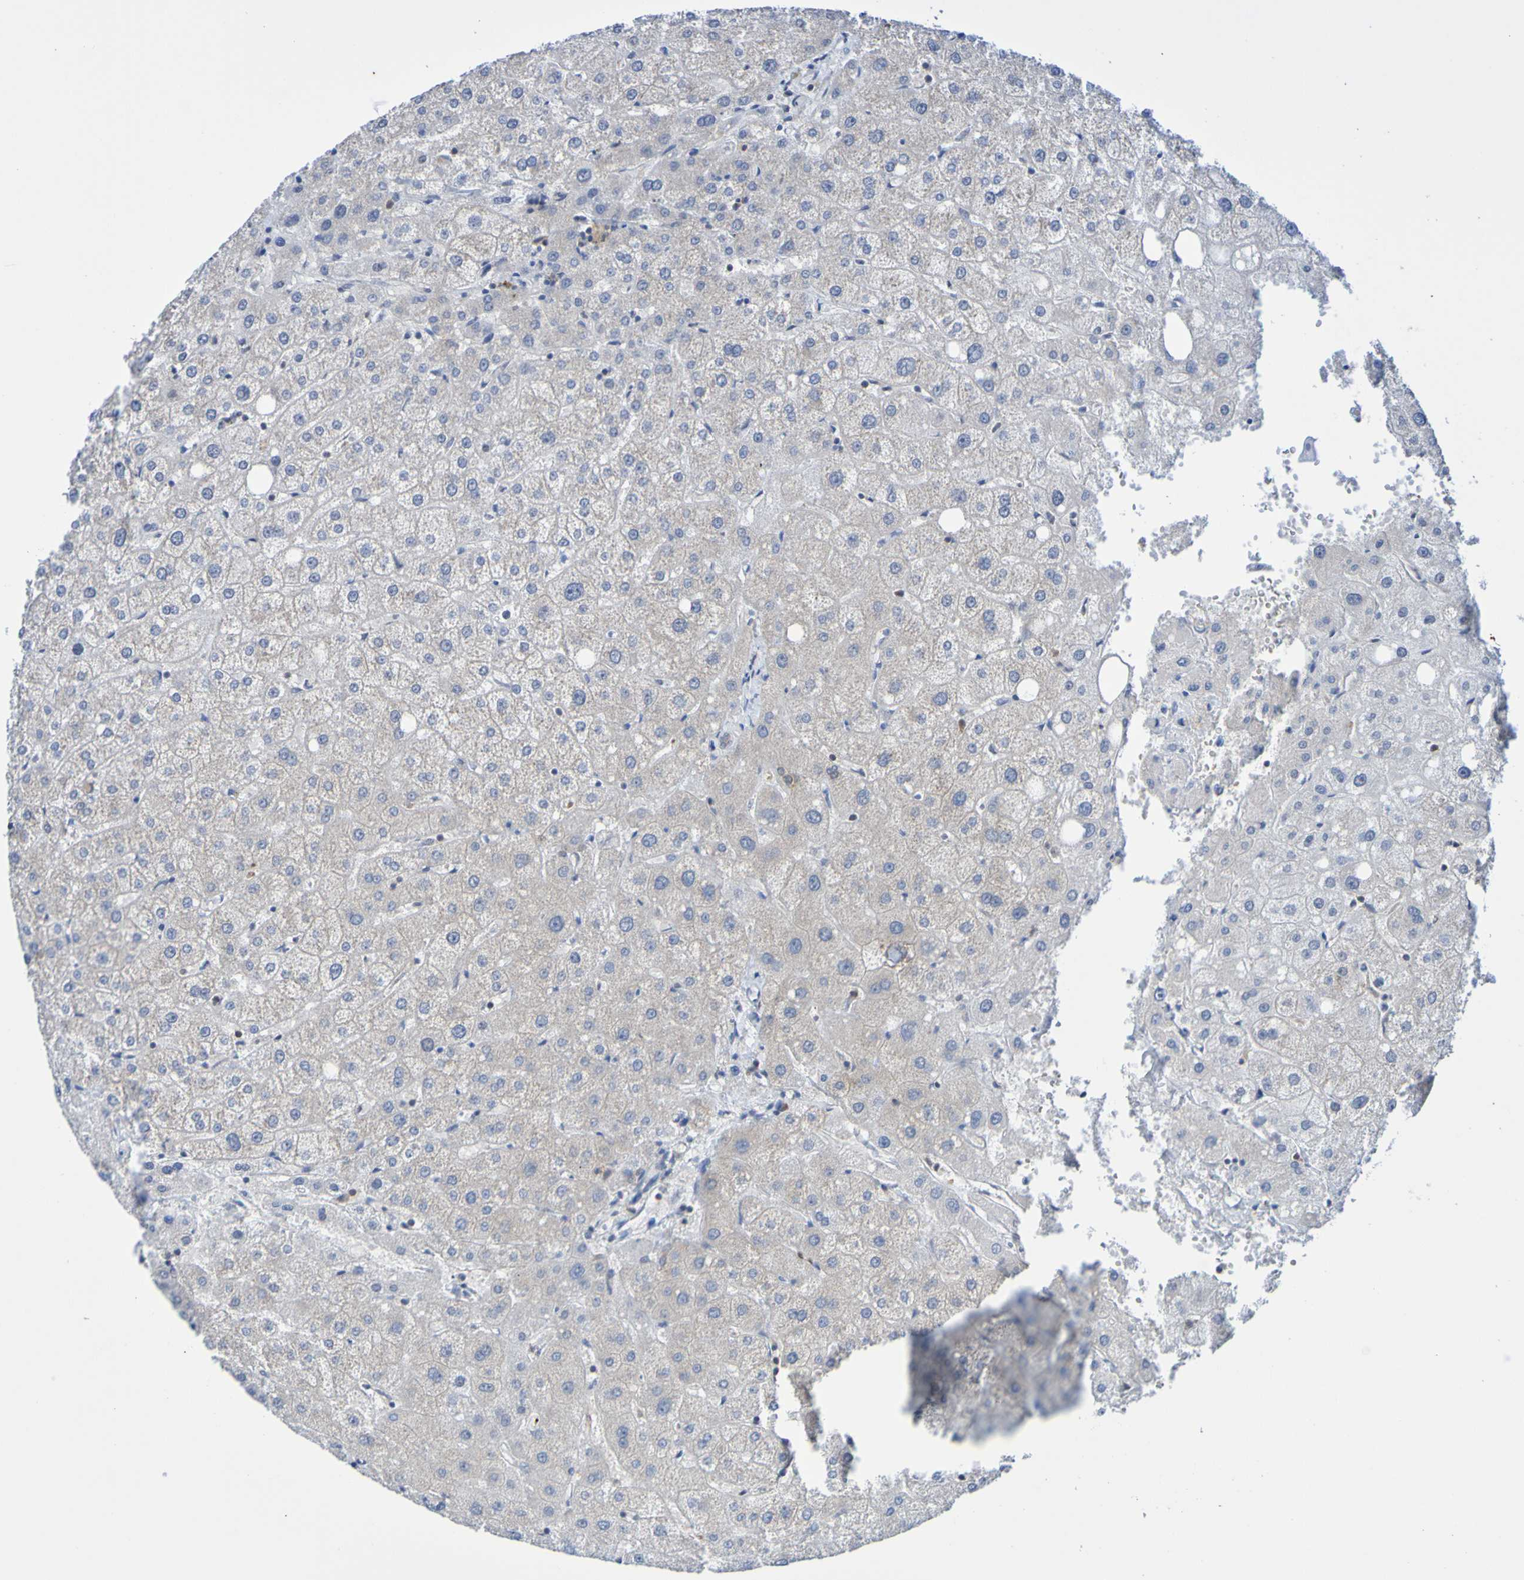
{"staining": {"intensity": "weak", "quantity": ">75%", "location": "cytoplasmic/membranous"}, "tissue": "liver", "cell_type": "Cholangiocytes", "image_type": "normal", "snomed": [{"axis": "morphology", "description": "Normal tissue, NOS"}, {"axis": "topography", "description": "Liver"}], "caption": "Protein staining reveals weak cytoplasmic/membranous expression in approximately >75% of cholangiocytes in normal liver. (DAB (3,3'-diaminobenzidine) IHC, brown staining for protein, blue staining for nuclei).", "gene": "ATIC", "patient": {"sex": "male", "age": 73}}